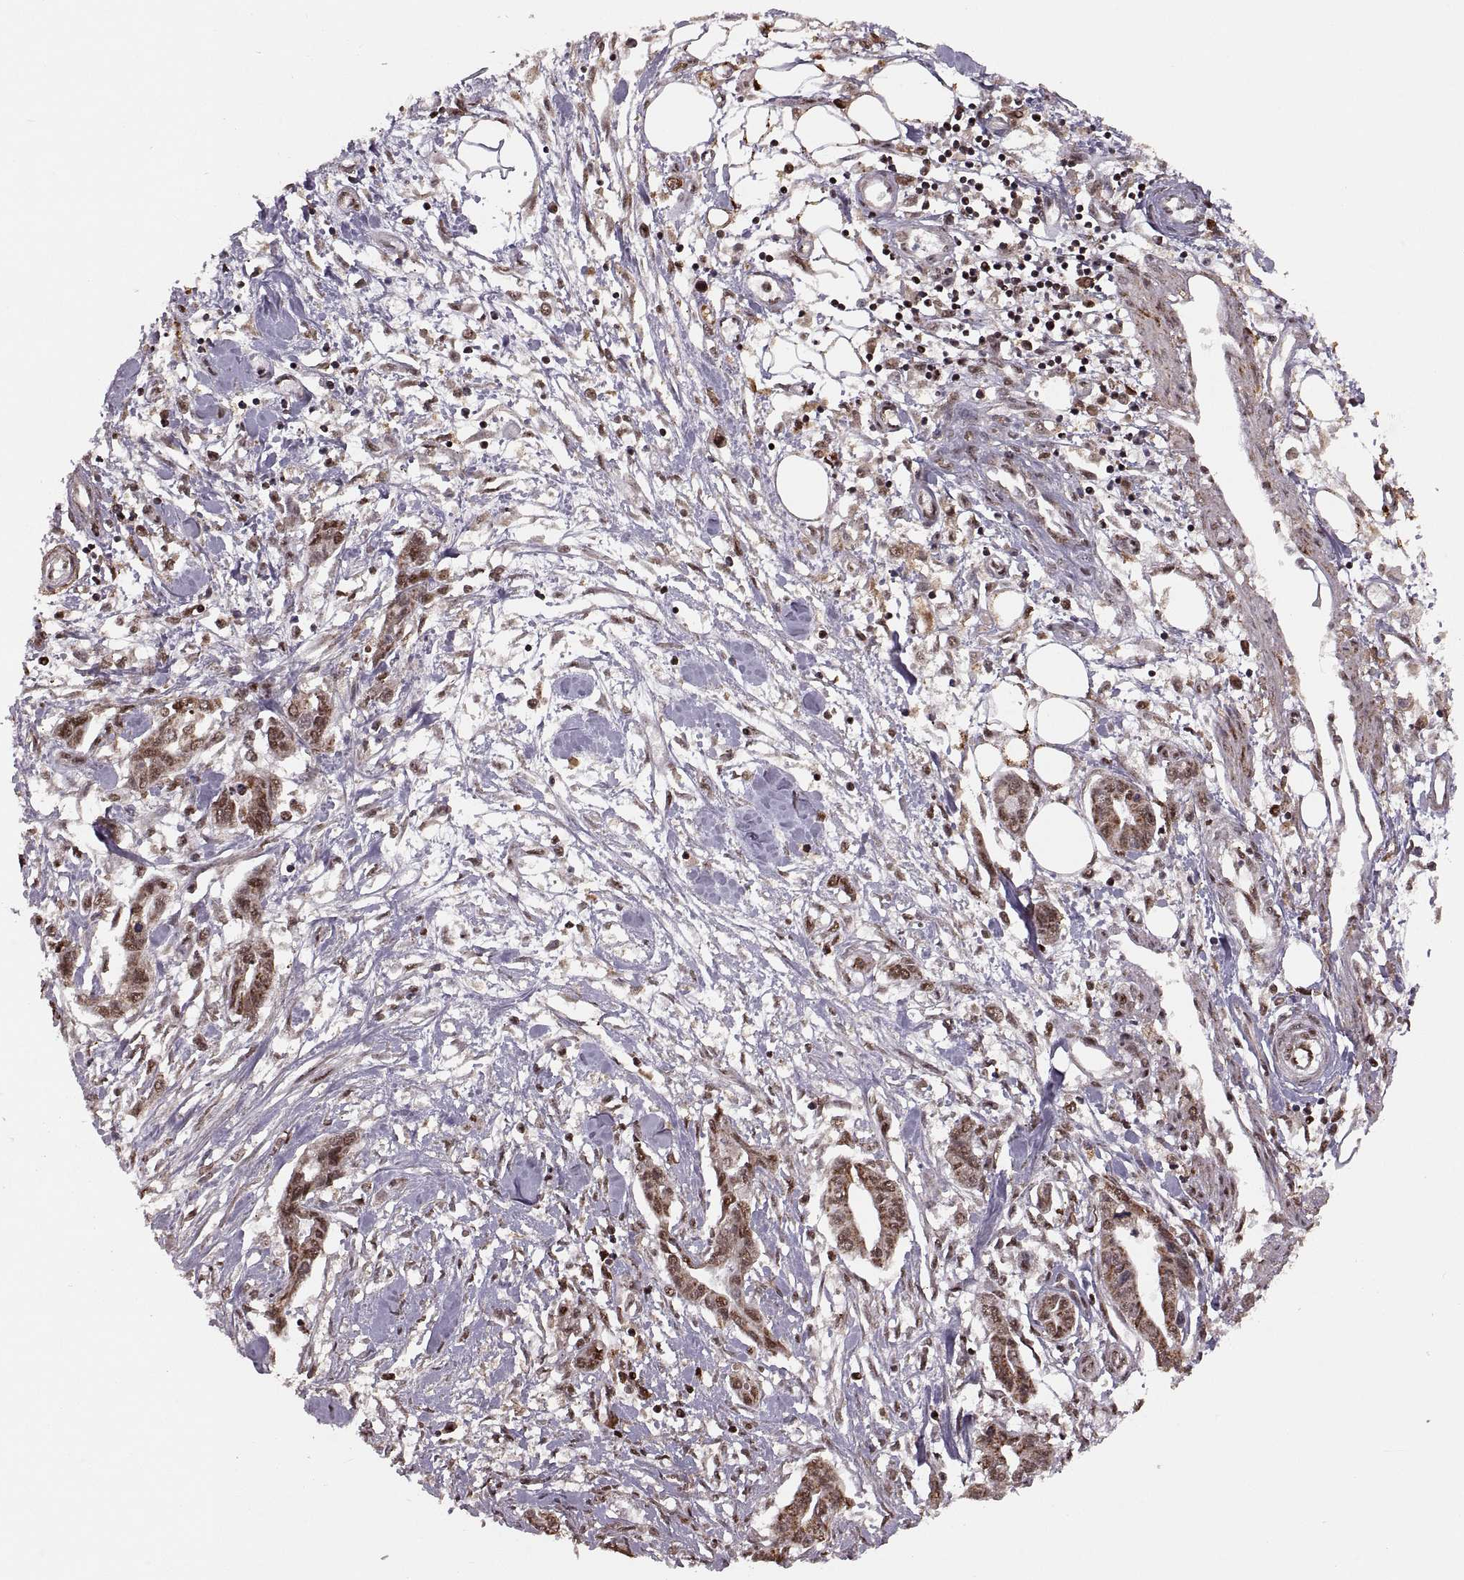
{"staining": {"intensity": "weak", "quantity": ">75%", "location": "cytoplasmic/membranous"}, "tissue": "pancreatic cancer", "cell_type": "Tumor cells", "image_type": "cancer", "snomed": [{"axis": "morphology", "description": "Adenocarcinoma, NOS"}, {"axis": "topography", "description": "Pancreas"}], "caption": "Protein expression analysis of pancreatic cancer (adenocarcinoma) demonstrates weak cytoplasmic/membranous staining in about >75% of tumor cells. (brown staining indicates protein expression, while blue staining denotes nuclei).", "gene": "RFT1", "patient": {"sex": "male", "age": 60}}